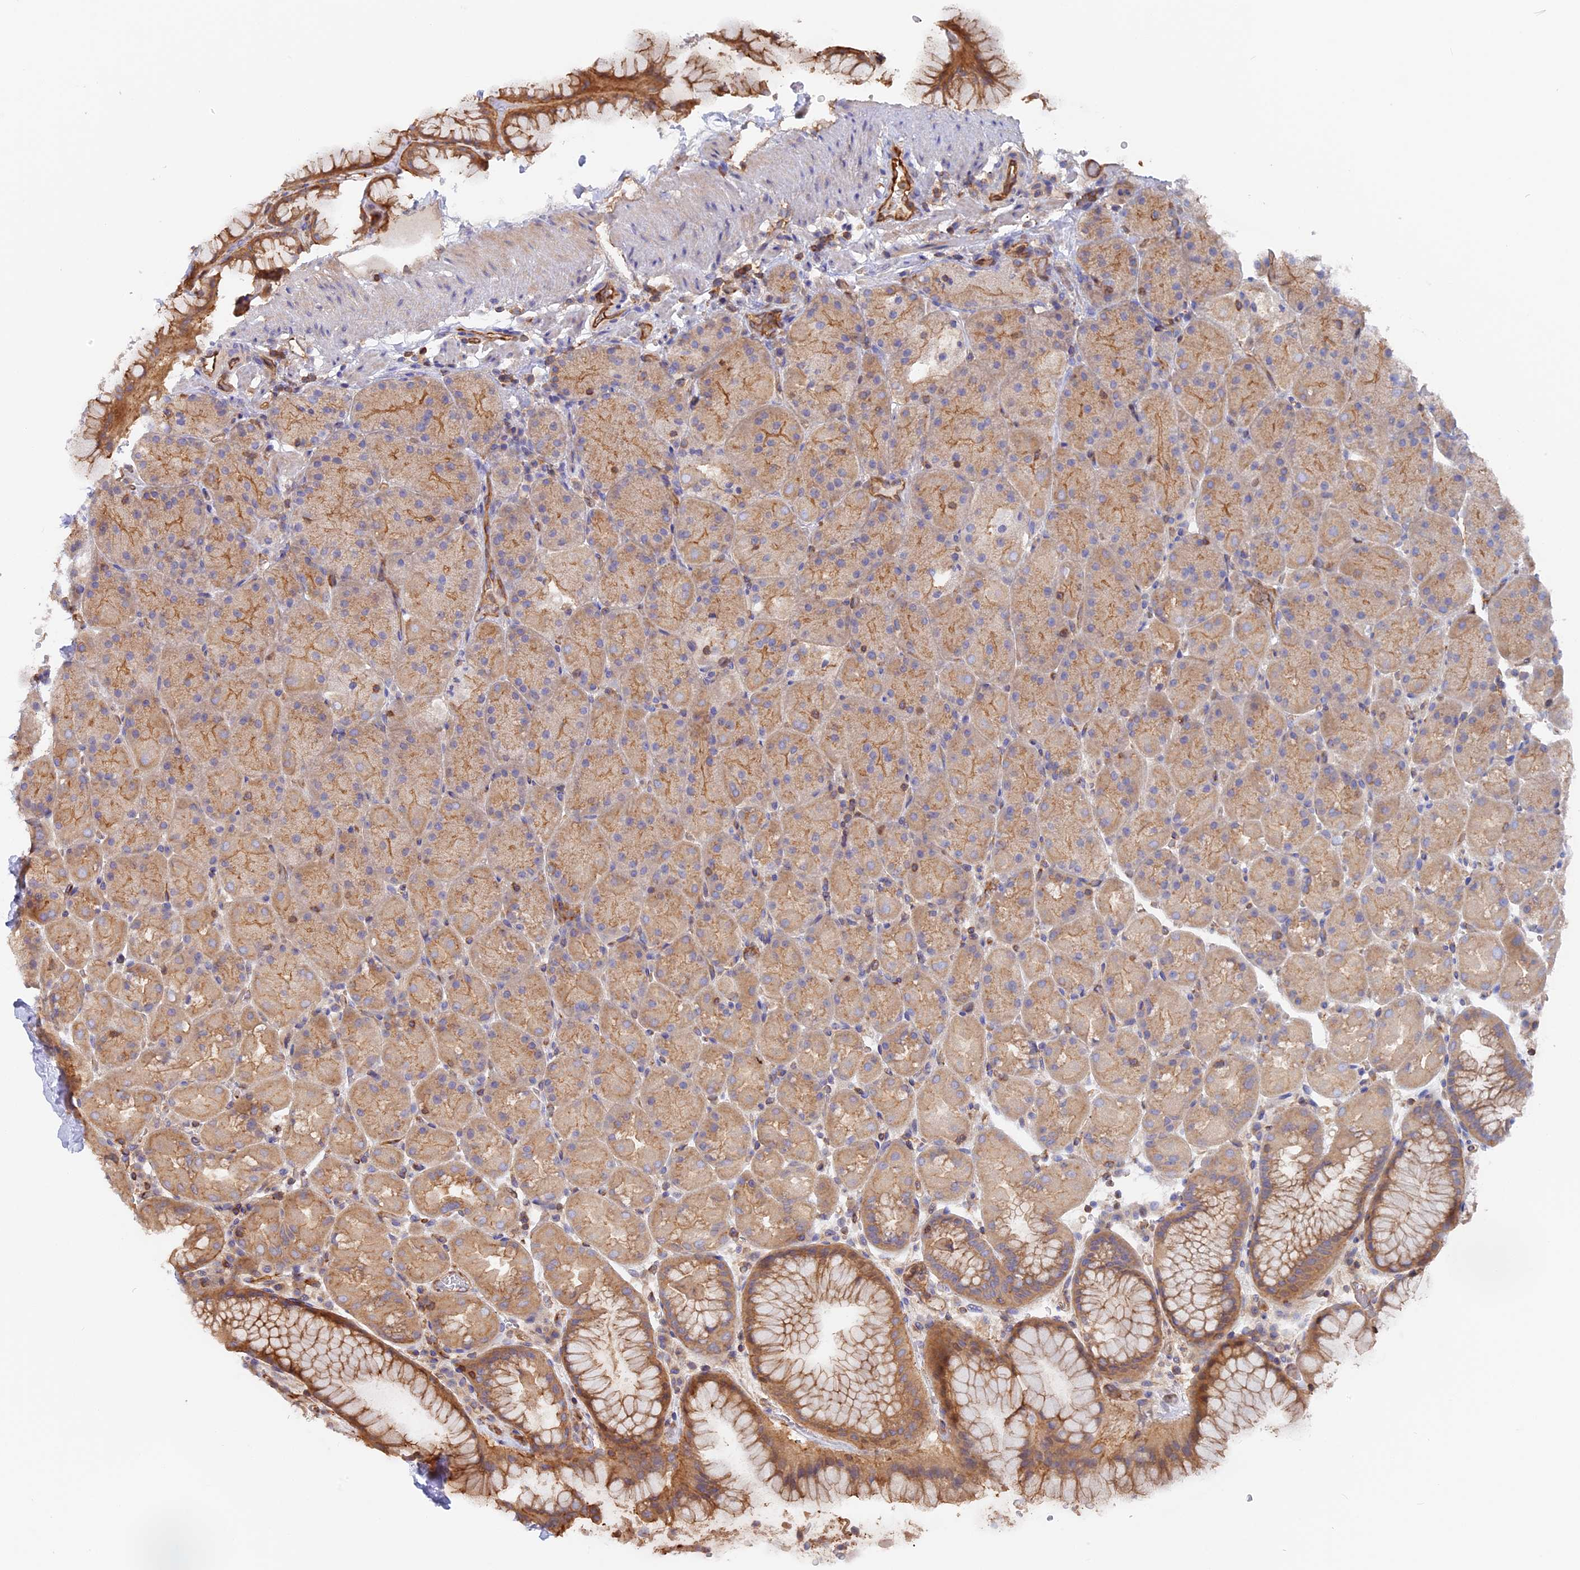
{"staining": {"intensity": "moderate", "quantity": ">75%", "location": "cytoplasmic/membranous"}, "tissue": "stomach", "cell_type": "Glandular cells", "image_type": "normal", "snomed": [{"axis": "morphology", "description": "Normal tissue, NOS"}, {"axis": "topography", "description": "Stomach, upper"}, {"axis": "topography", "description": "Stomach, lower"}], "caption": "Protein analysis of normal stomach shows moderate cytoplasmic/membranous staining in about >75% of glandular cells.", "gene": "VPS18", "patient": {"sex": "male", "age": 67}}